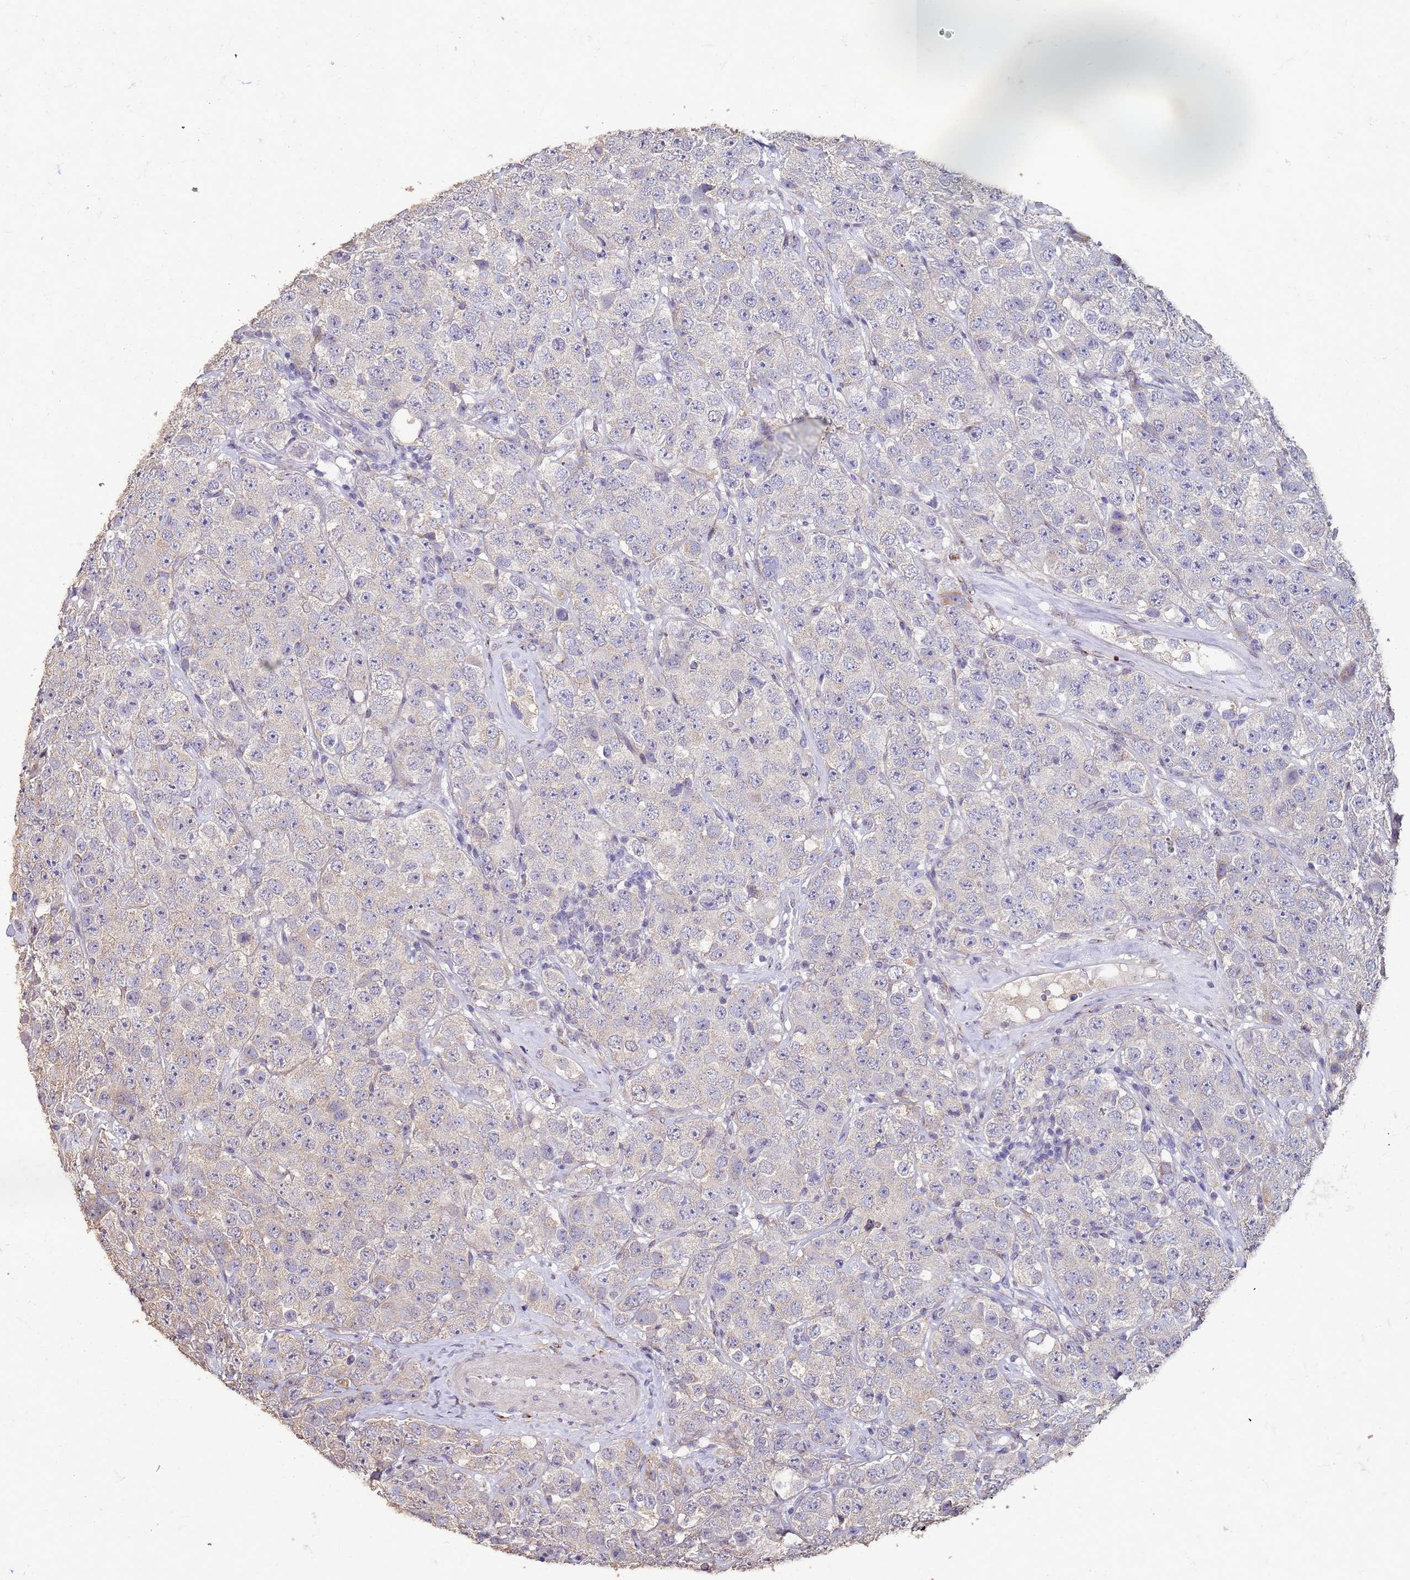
{"staining": {"intensity": "negative", "quantity": "none", "location": "none"}, "tissue": "testis cancer", "cell_type": "Tumor cells", "image_type": "cancer", "snomed": [{"axis": "morphology", "description": "Seminoma, NOS"}, {"axis": "topography", "description": "Testis"}], "caption": "A micrograph of seminoma (testis) stained for a protein reveals no brown staining in tumor cells.", "gene": "SLC25A15", "patient": {"sex": "male", "age": 28}}